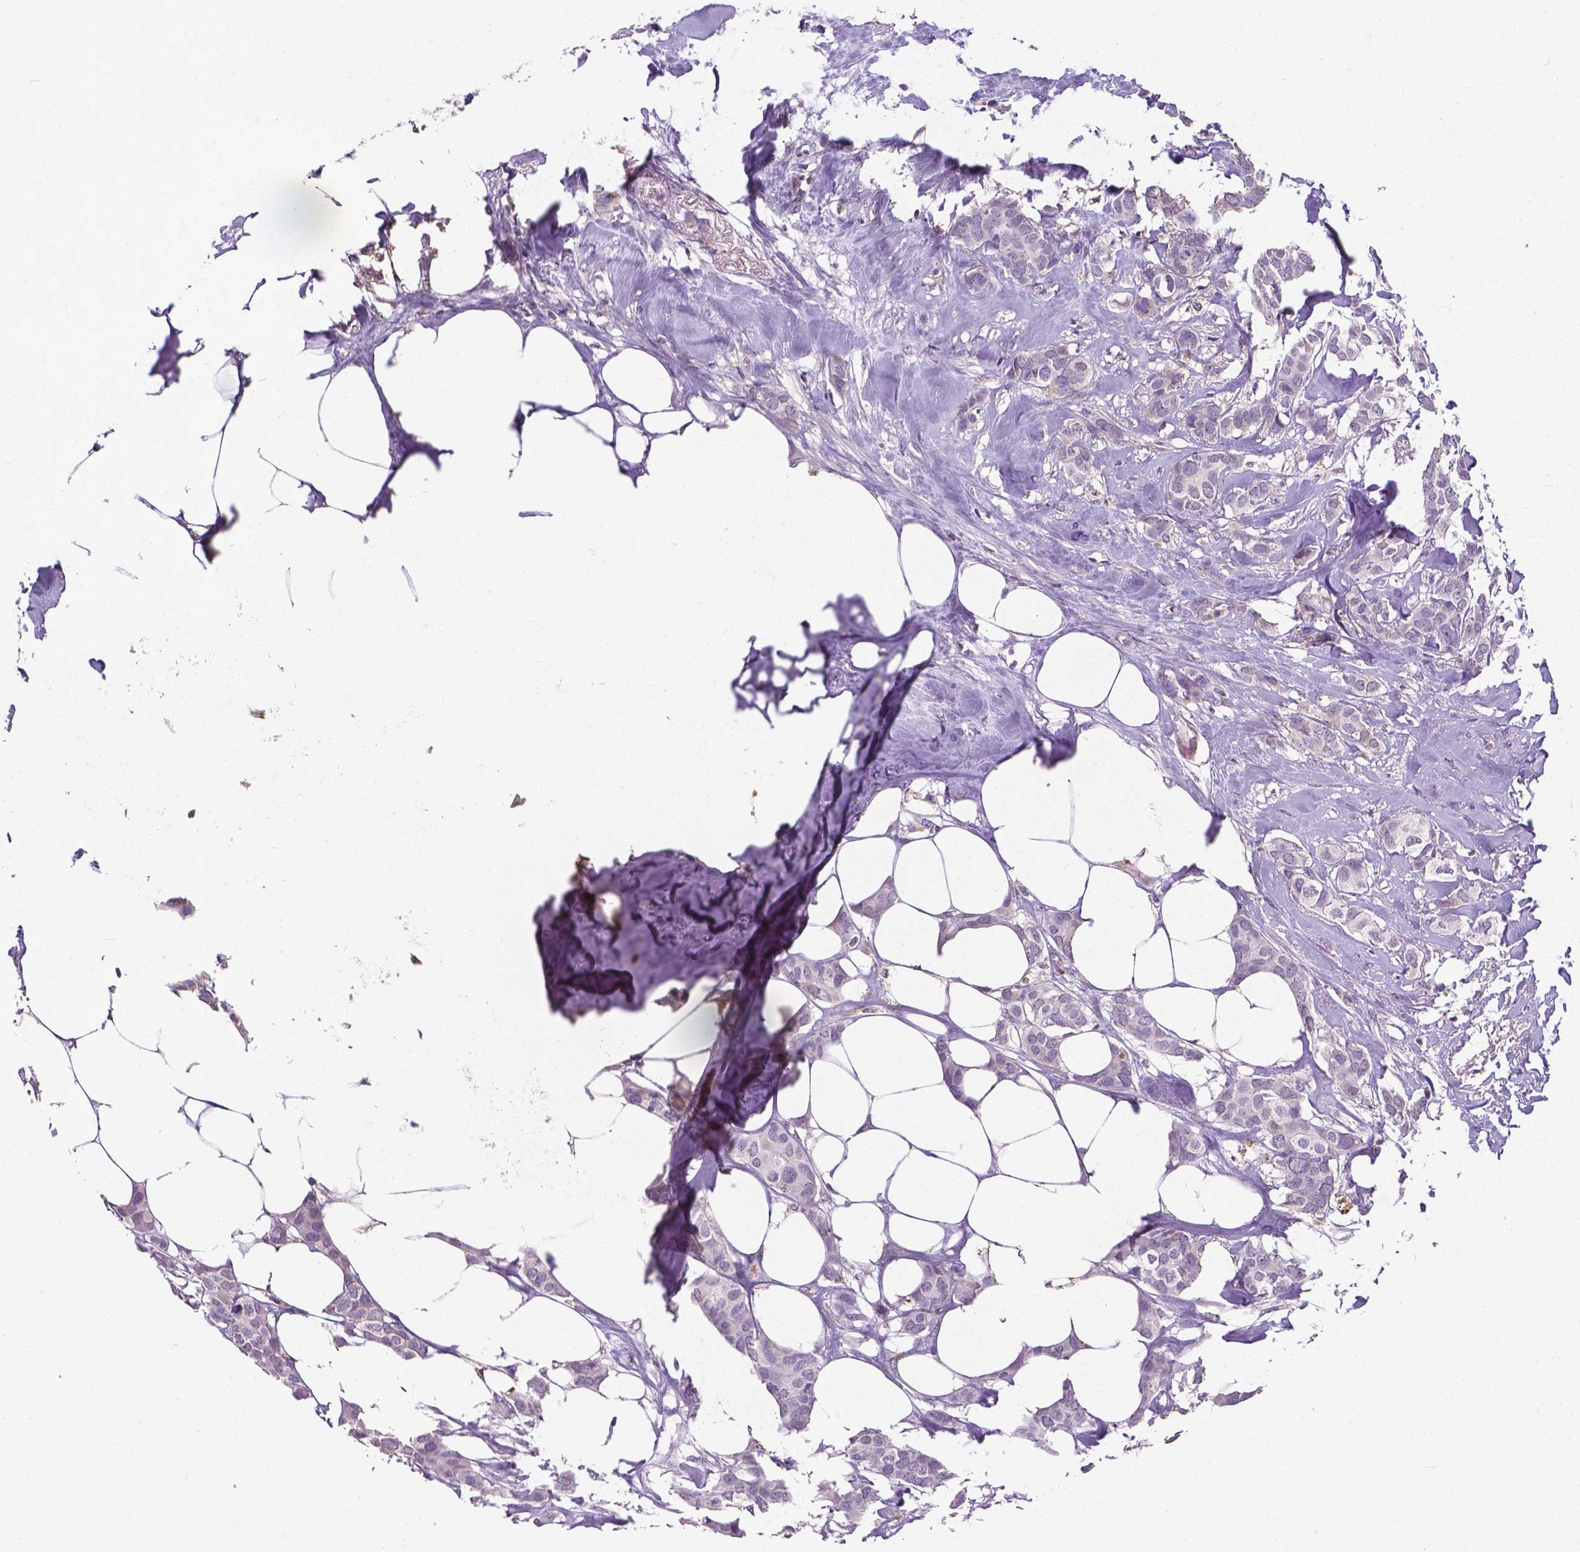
{"staining": {"intensity": "negative", "quantity": "none", "location": "none"}, "tissue": "breast cancer", "cell_type": "Tumor cells", "image_type": "cancer", "snomed": [{"axis": "morphology", "description": "Duct carcinoma"}, {"axis": "topography", "description": "Breast"}], "caption": "Protein analysis of breast cancer displays no significant positivity in tumor cells.", "gene": "APOE", "patient": {"sex": "female", "age": 62}}